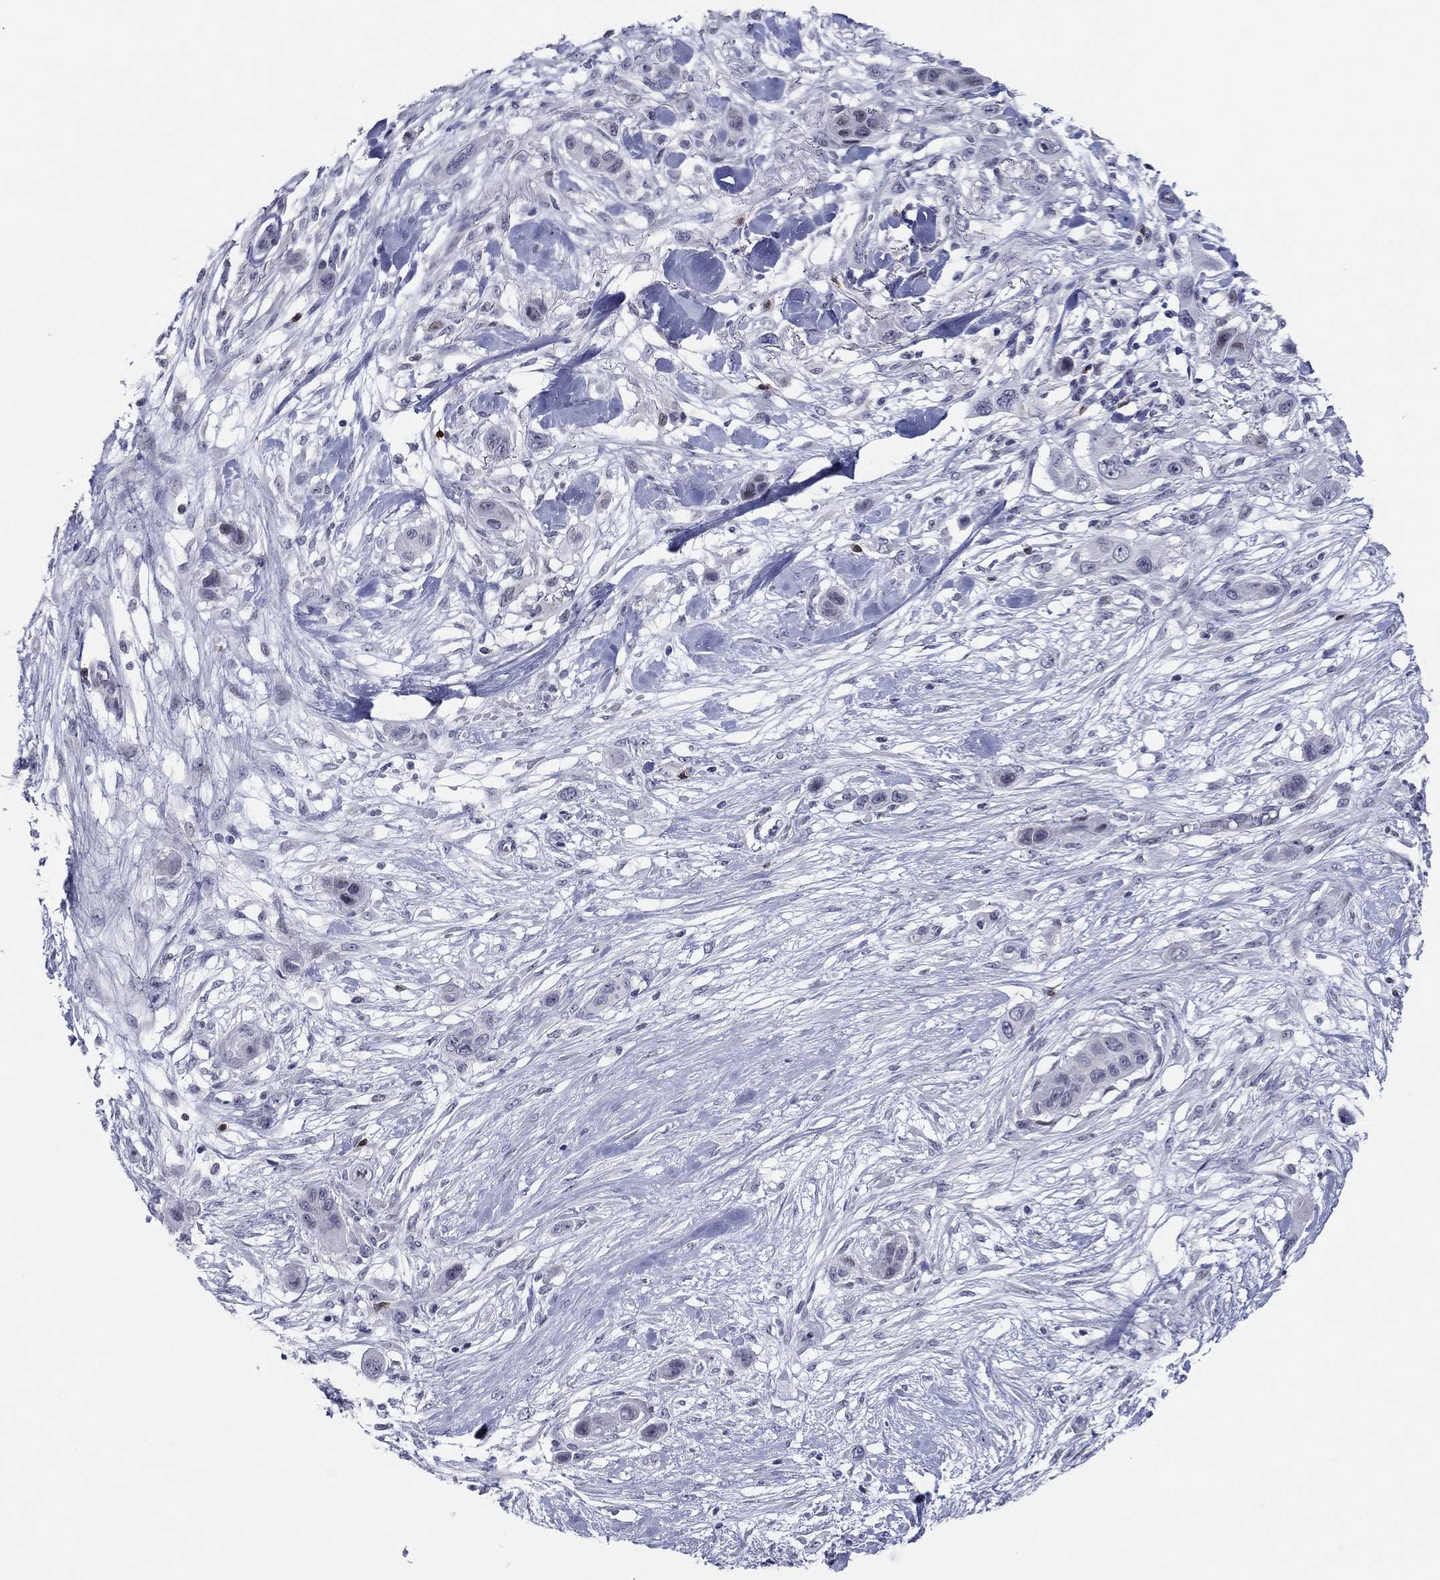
{"staining": {"intensity": "negative", "quantity": "none", "location": "none"}, "tissue": "skin cancer", "cell_type": "Tumor cells", "image_type": "cancer", "snomed": [{"axis": "morphology", "description": "Squamous cell carcinoma, NOS"}, {"axis": "topography", "description": "Skin"}], "caption": "Histopathology image shows no protein staining in tumor cells of squamous cell carcinoma (skin) tissue.", "gene": "ITGAE", "patient": {"sex": "male", "age": 79}}